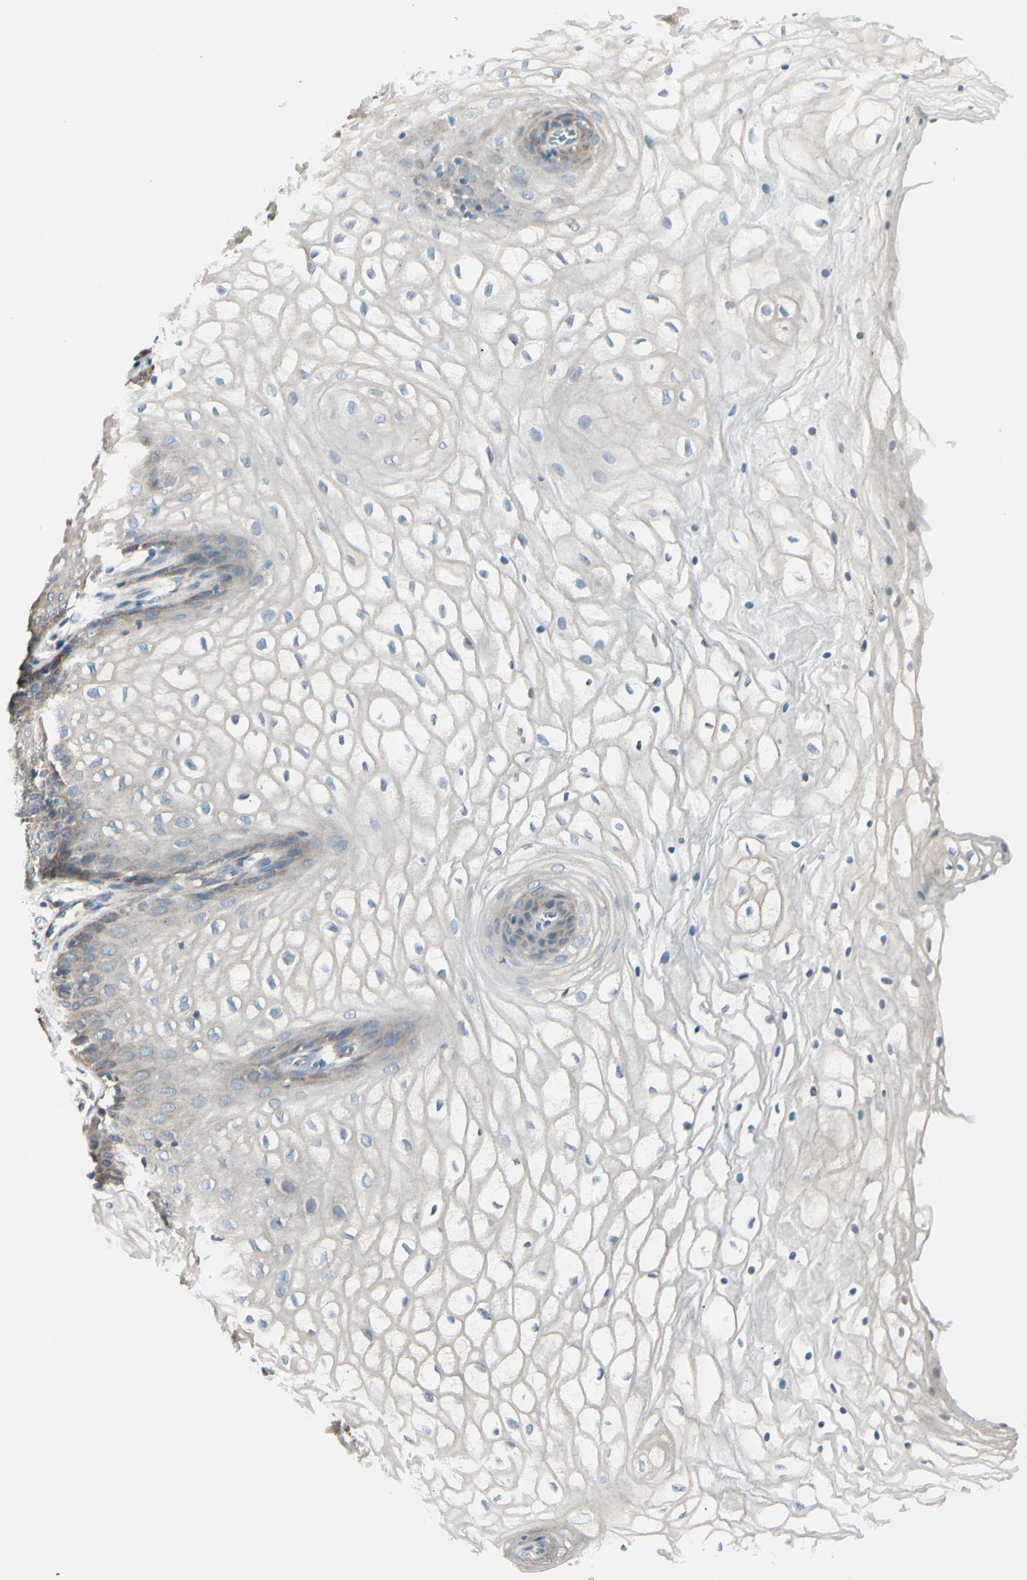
{"staining": {"intensity": "negative", "quantity": "none", "location": "none"}, "tissue": "vagina", "cell_type": "Squamous epithelial cells", "image_type": "normal", "snomed": [{"axis": "morphology", "description": "Normal tissue, NOS"}, {"axis": "topography", "description": "Vagina"}], "caption": "Immunohistochemical staining of benign vagina demonstrates no significant positivity in squamous epithelial cells.", "gene": "EPHA3", "patient": {"sex": "female", "age": 34}}